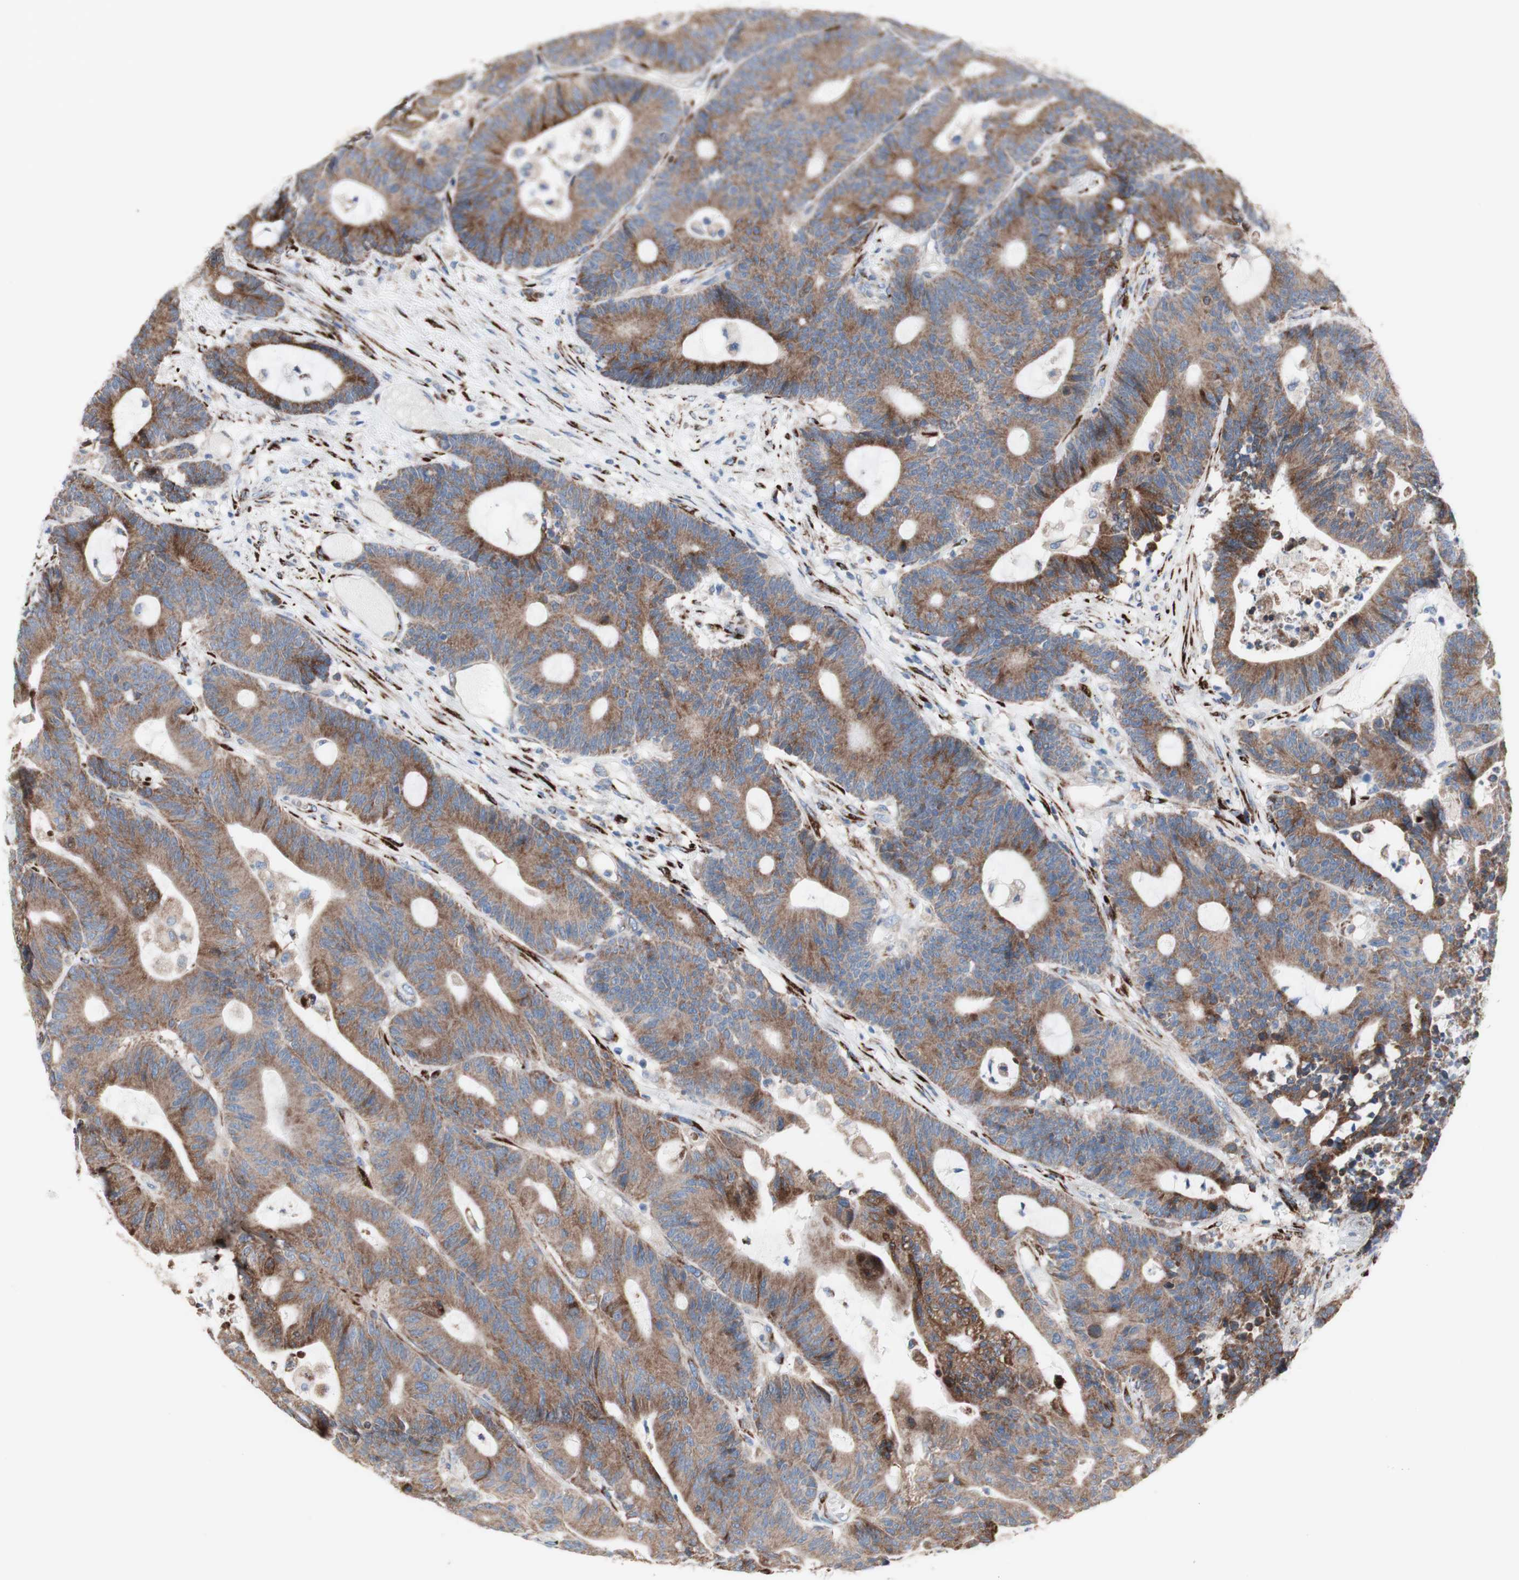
{"staining": {"intensity": "strong", "quantity": ">75%", "location": "cytoplasmic/membranous"}, "tissue": "colorectal cancer", "cell_type": "Tumor cells", "image_type": "cancer", "snomed": [{"axis": "morphology", "description": "Adenocarcinoma, NOS"}, {"axis": "topography", "description": "Colon"}], "caption": "DAB immunohistochemical staining of human colorectal cancer displays strong cytoplasmic/membranous protein staining in approximately >75% of tumor cells.", "gene": "AGPAT5", "patient": {"sex": "female", "age": 84}}